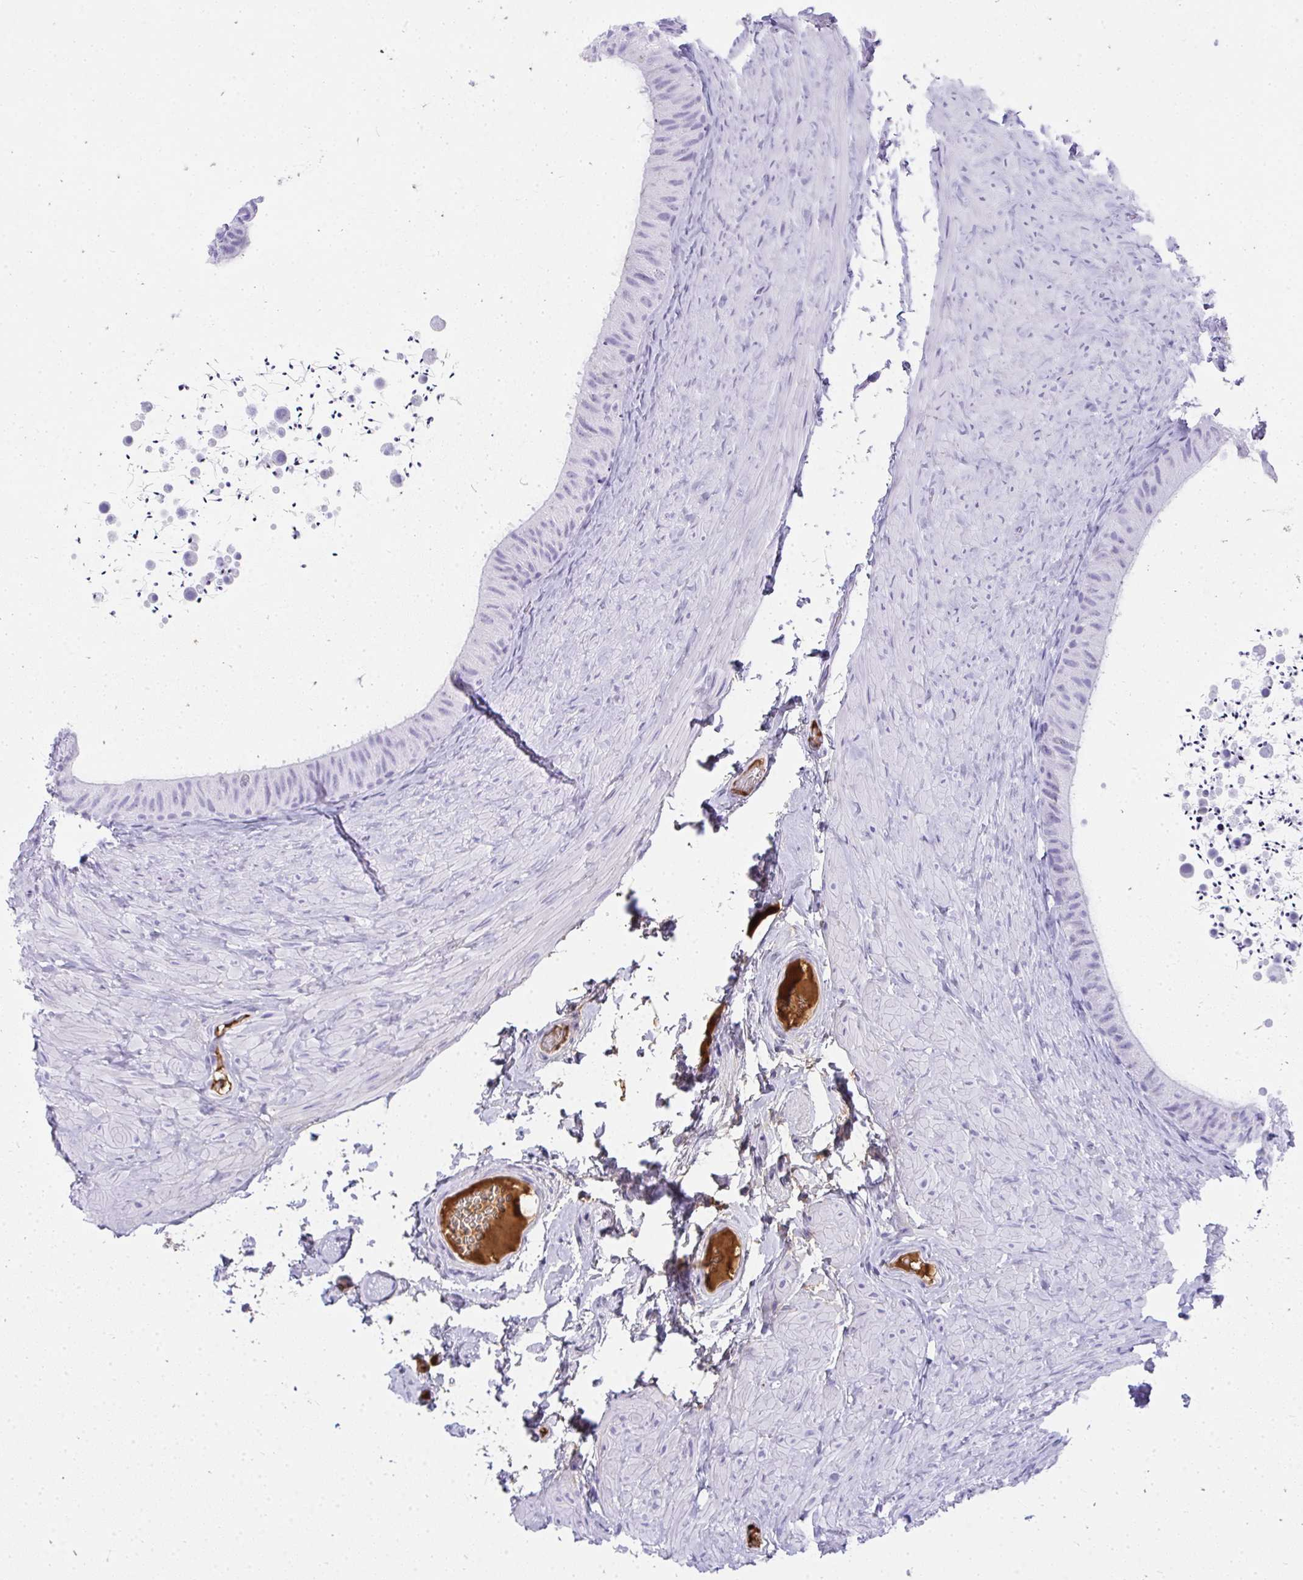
{"staining": {"intensity": "negative", "quantity": "none", "location": "none"}, "tissue": "epididymis", "cell_type": "Glandular cells", "image_type": "normal", "snomed": [{"axis": "morphology", "description": "Normal tissue, NOS"}, {"axis": "topography", "description": "Epididymis, spermatic cord, NOS"}, {"axis": "topography", "description": "Epididymis"}], "caption": "A photomicrograph of human epididymis is negative for staining in glandular cells.", "gene": "ZSWIM3", "patient": {"sex": "male", "age": 31}}